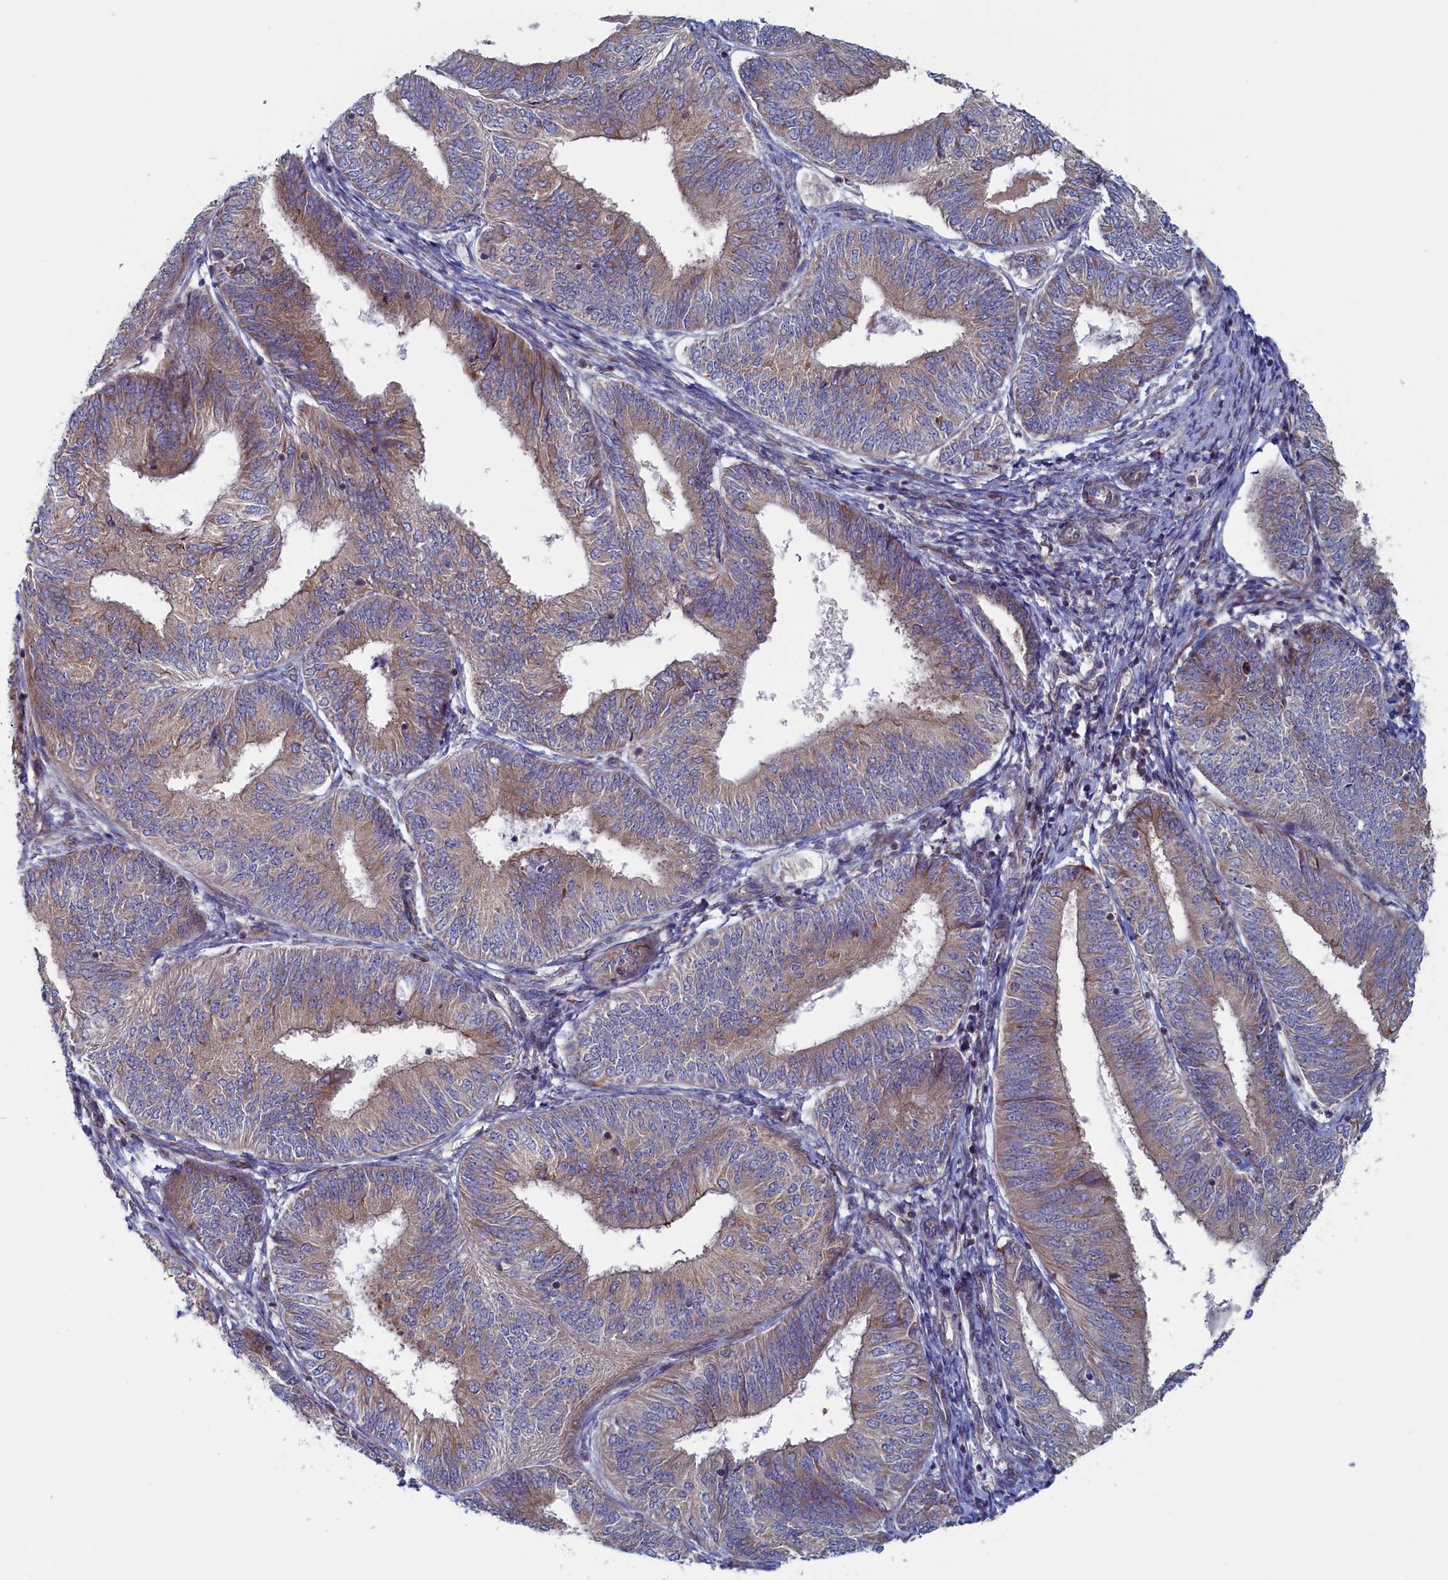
{"staining": {"intensity": "weak", "quantity": "25%-75%", "location": "cytoplasmic/membranous"}, "tissue": "endometrial cancer", "cell_type": "Tumor cells", "image_type": "cancer", "snomed": [{"axis": "morphology", "description": "Adenocarcinoma, NOS"}, {"axis": "topography", "description": "Endometrium"}], "caption": "Endometrial cancer (adenocarcinoma) was stained to show a protein in brown. There is low levels of weak cytoplasmic/membranous positivity in about 25%-75% of tumor cells.", "gene": "MTFMT", "patient": {"sex": "female", "age": 58}}